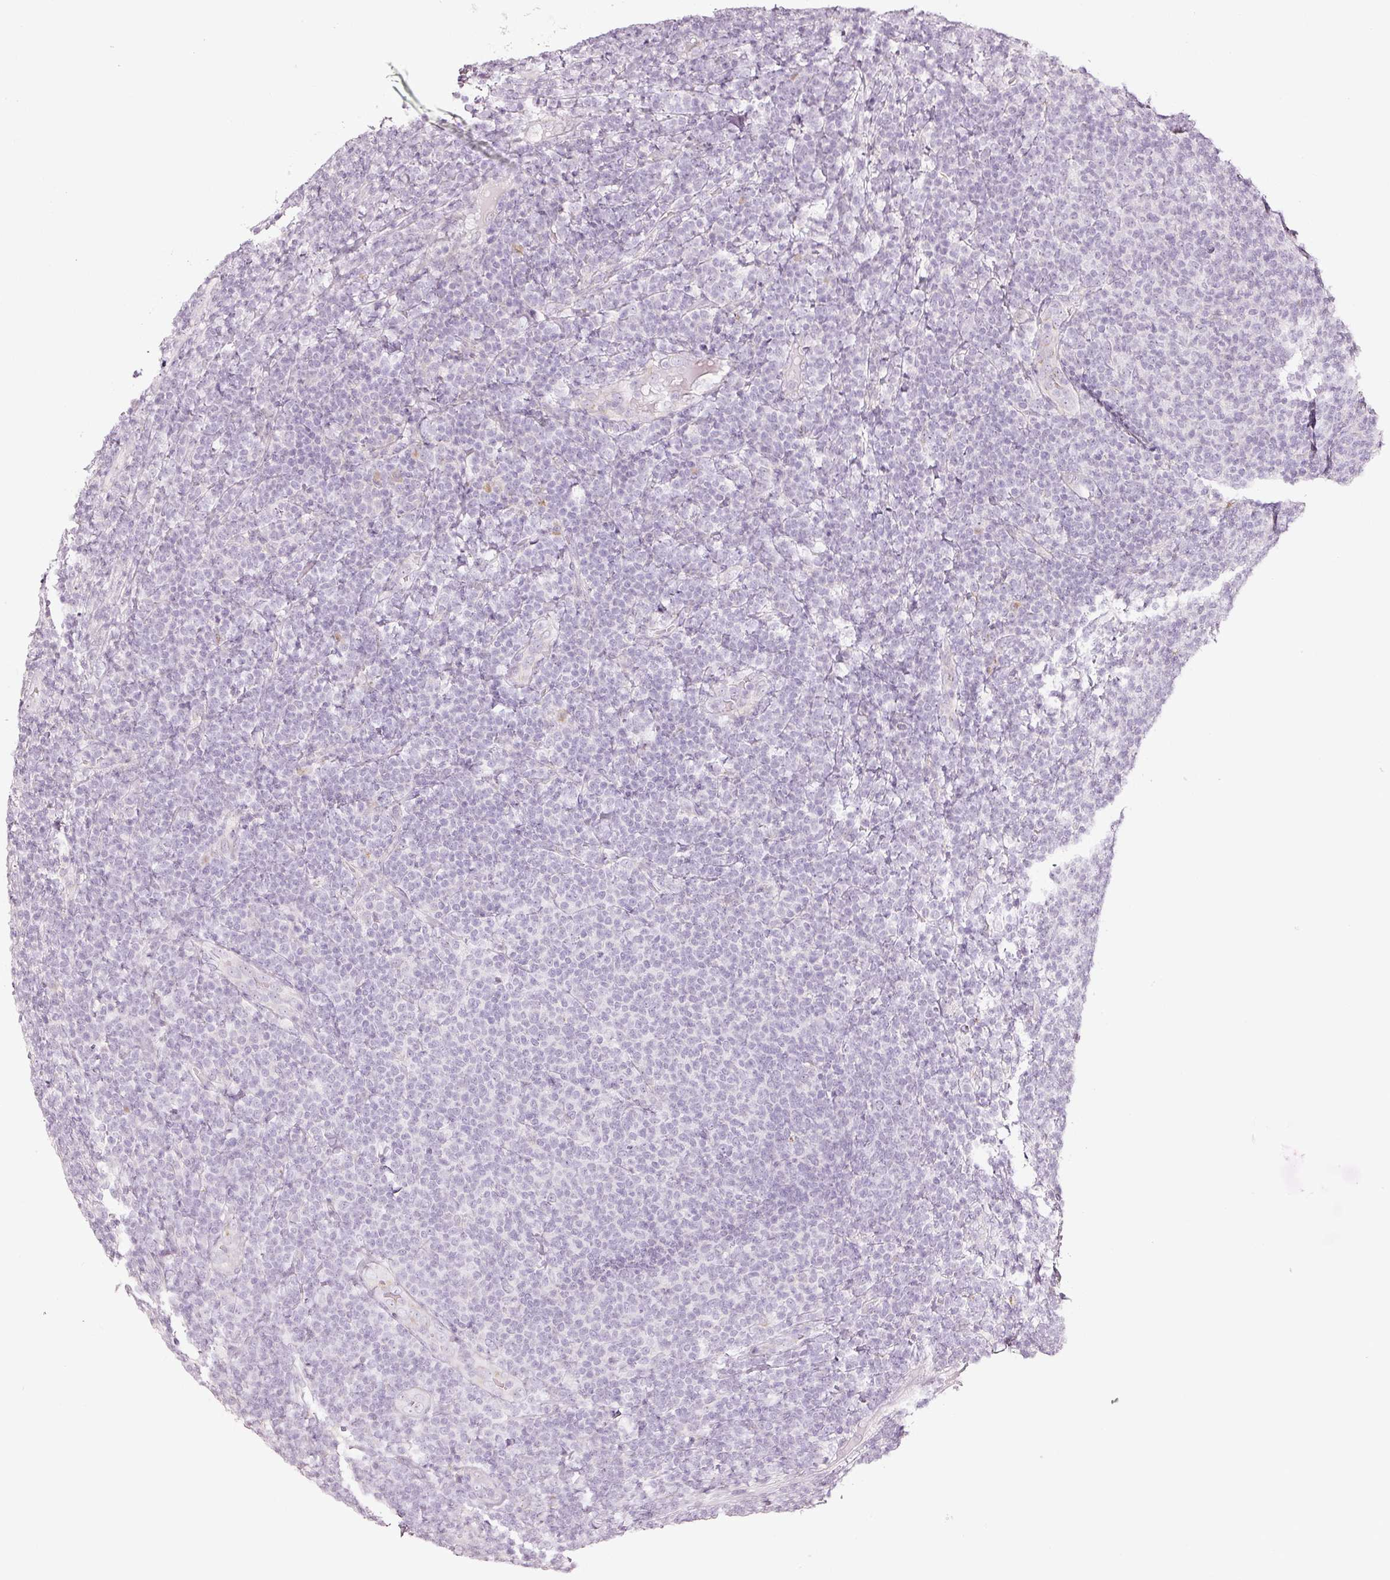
{"staining": {"intensity": "negative", "quantity": "none", "location": "none"}, "tissue": "lymphoma", "cell_type": "Tumor cells", "image_type": "cancer", "snomed": [{"axis": "morphology", "description": "Malignant lymphoma, non-Hodgkin's type, Low grade"}, {"axis": "topography", "description": "Lymph node"}], "caption": "This histopathology image is of lymphoma stained with immunohistochemistry (IHC) to label a protein in brown with the nuclei are counter-stained blue. There is no staining in tumor cells.", "gene": "SDF4", "patient": {"sex": "male", "age": 66}}